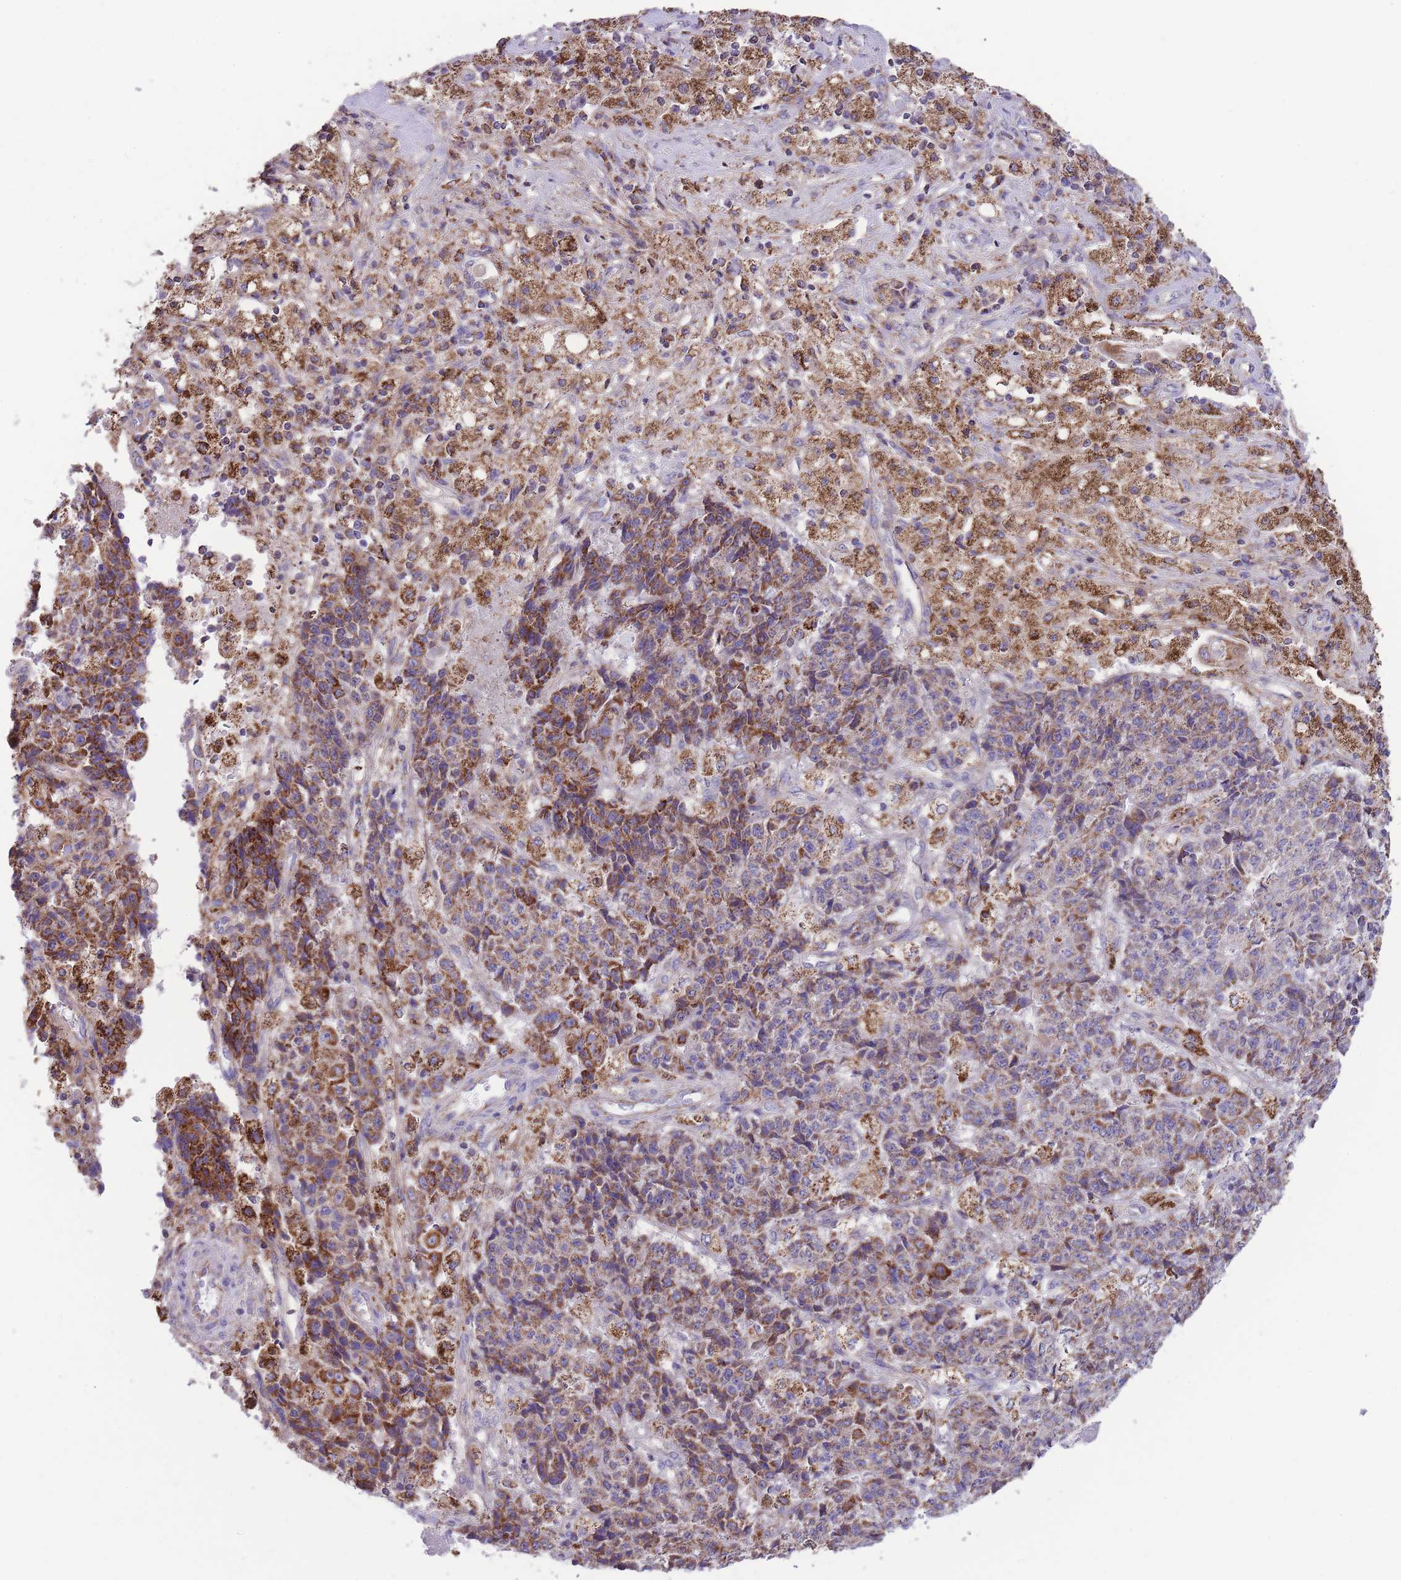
{"staining": {"intensity": "strong", "quantity": "25%-75%", "location": "cytoplasmic/membranous"}, "tissue": "ovarian cancer", "cell_type": "Tumor cells", "image_type": "cancer", "snomed": [{"axis": "morphology", "description": "Carcinoma, endometroid"}, {"axis": "topography", "description": "Ovary"}], "caption": "Ovarian cancer tissue displays strong cytoplasmic/membranous positivity in approximately 25%-75% of tumor cells, visualized by immunohistochemistry. (IHC, brightfield microscopy, high magnification).", "gene": "ST3GAL3", "patient": {"sex": "female", "age": 42}}